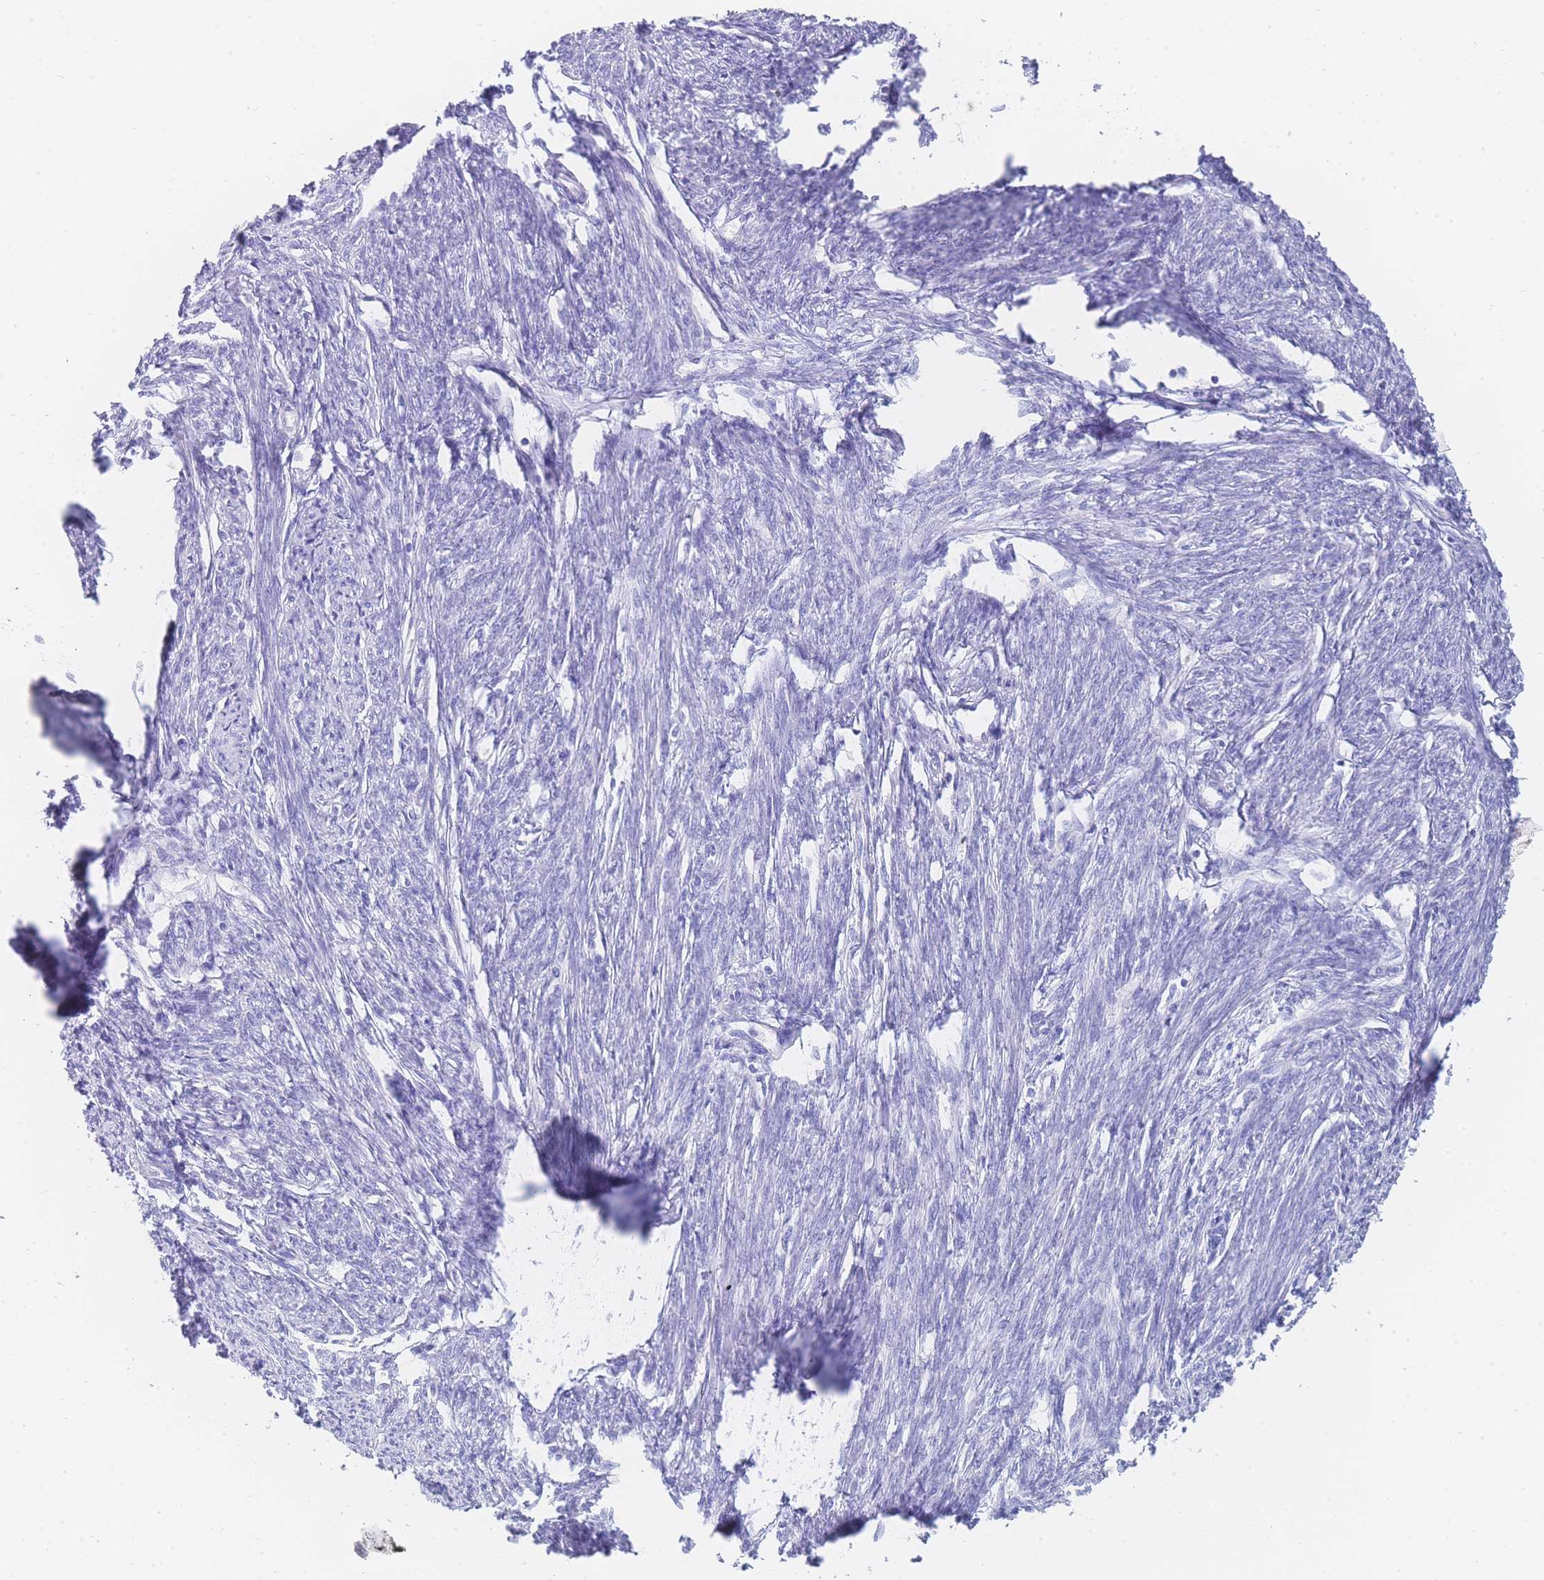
{"staining": {"intensity": "negative", "quantity": "none", "location": "none"}, "tissue": "smooth muscle", "cell_type": "Smooth muscle cells", "image_type": "normal", "snomed": [{"axis": "morphology", "description": "Normal tissue, NOS"}, {"axis": "topography", "description": "Smooth muscle"}, {"axis": "topography", "description": "Uterus"}], "caption": "Immunohistochemistry of normal smooth muscle displays no positivity in smooth muscle cells.", "gene": "LZTFL1", "patient": {"sex": "female", "age": 59}}